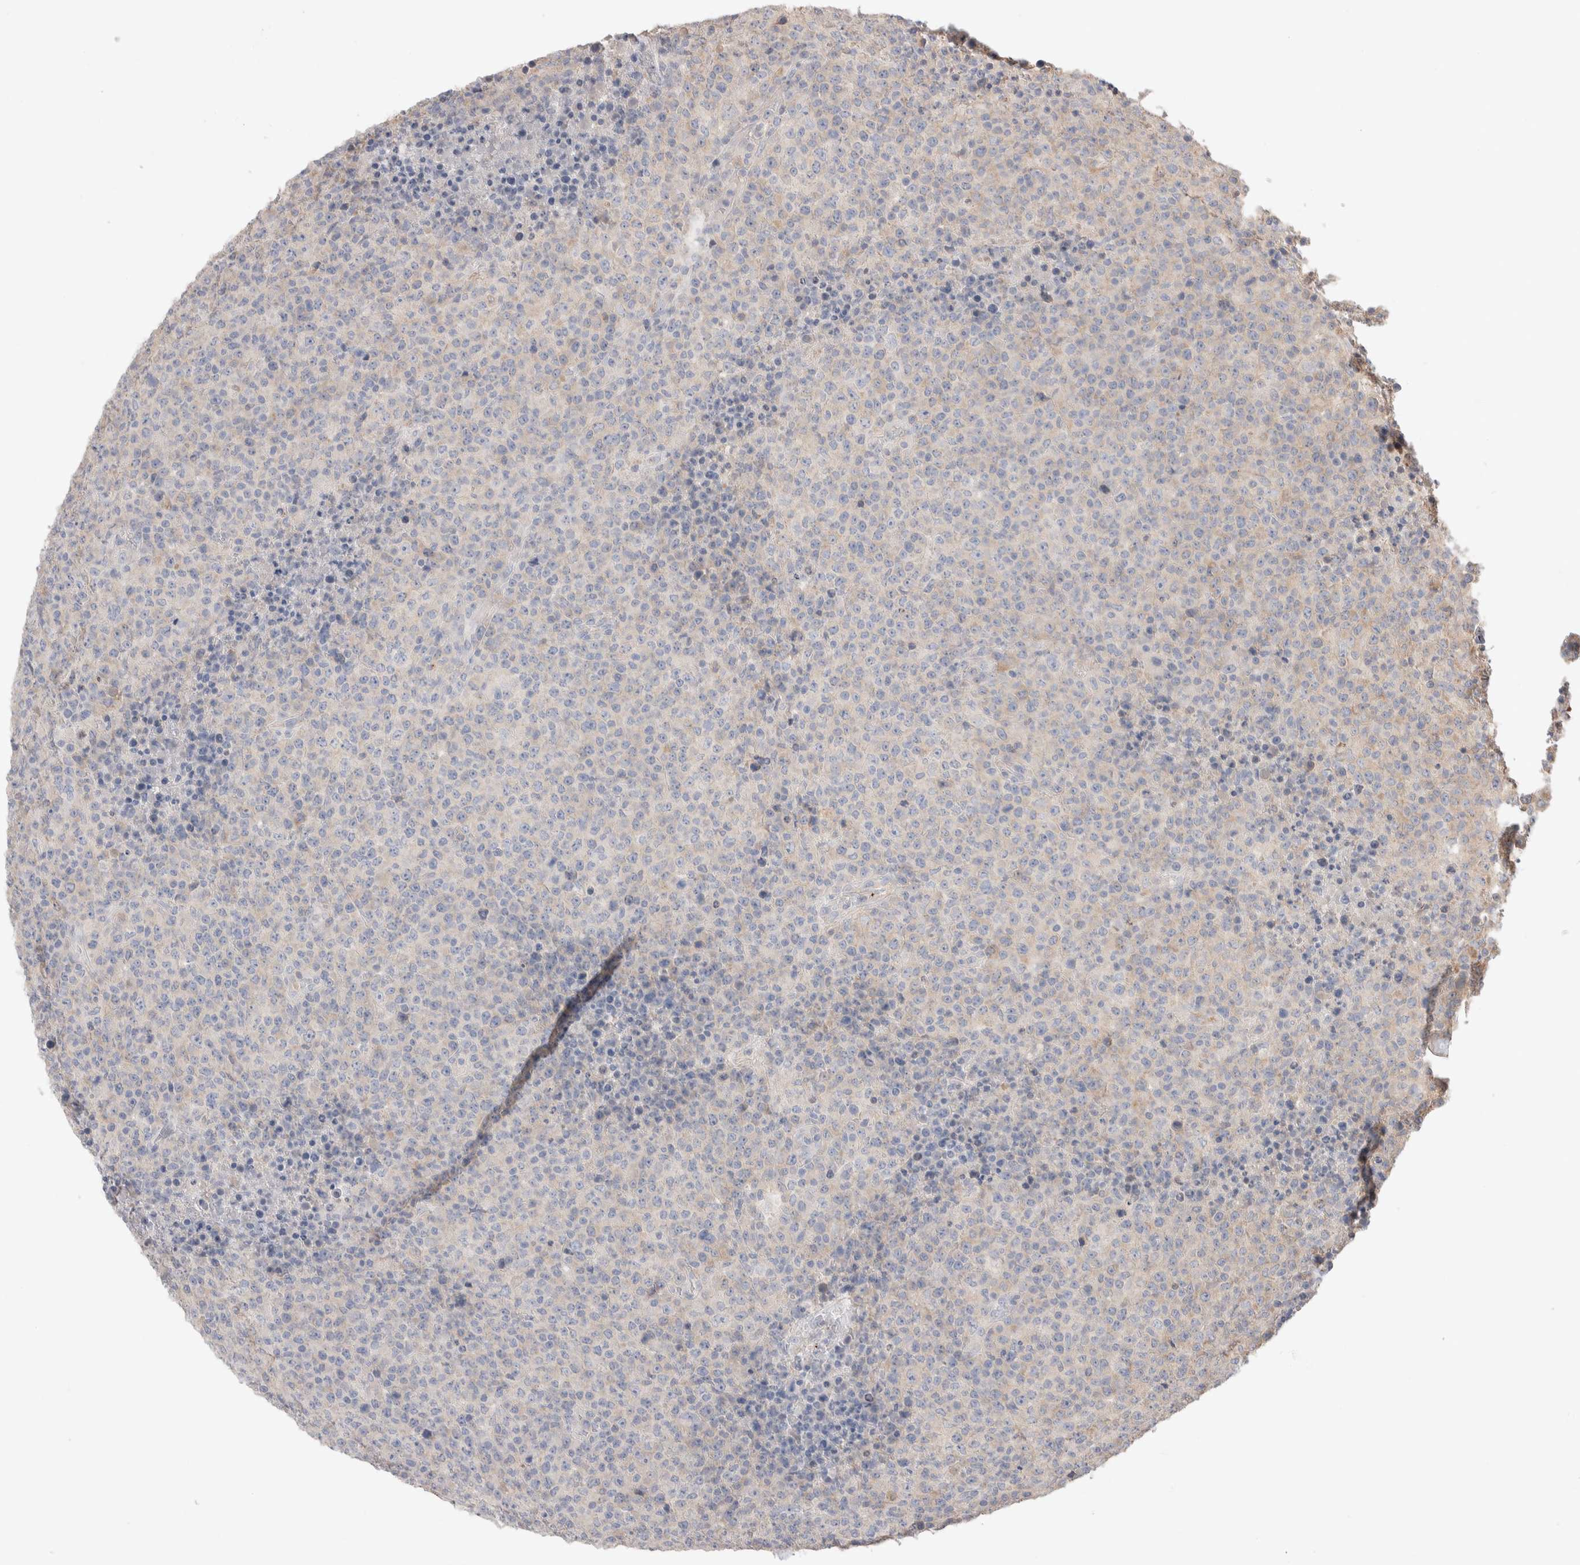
{"staining": {"intensity": "negative", "quantity": "none", "location": "none"}, "tissue": "lymphoma", "cell_type": "Tumor cells", "image_type": "cancer", "snomed": [{"axis": "morphology", "description": "Malignant lymphoma, non-Hodgkin's type, High grade"}, {"axis": "topography", "description": "Lymph node"}], "caption": "Immunohistochemistry (IHC) of human high-grade malignant lymphoma, non-Hodgkin's type exhibits no positivity in tumor cells.", "gene": "FFAR2", "patient": {"sex": "male", "age": 13}}